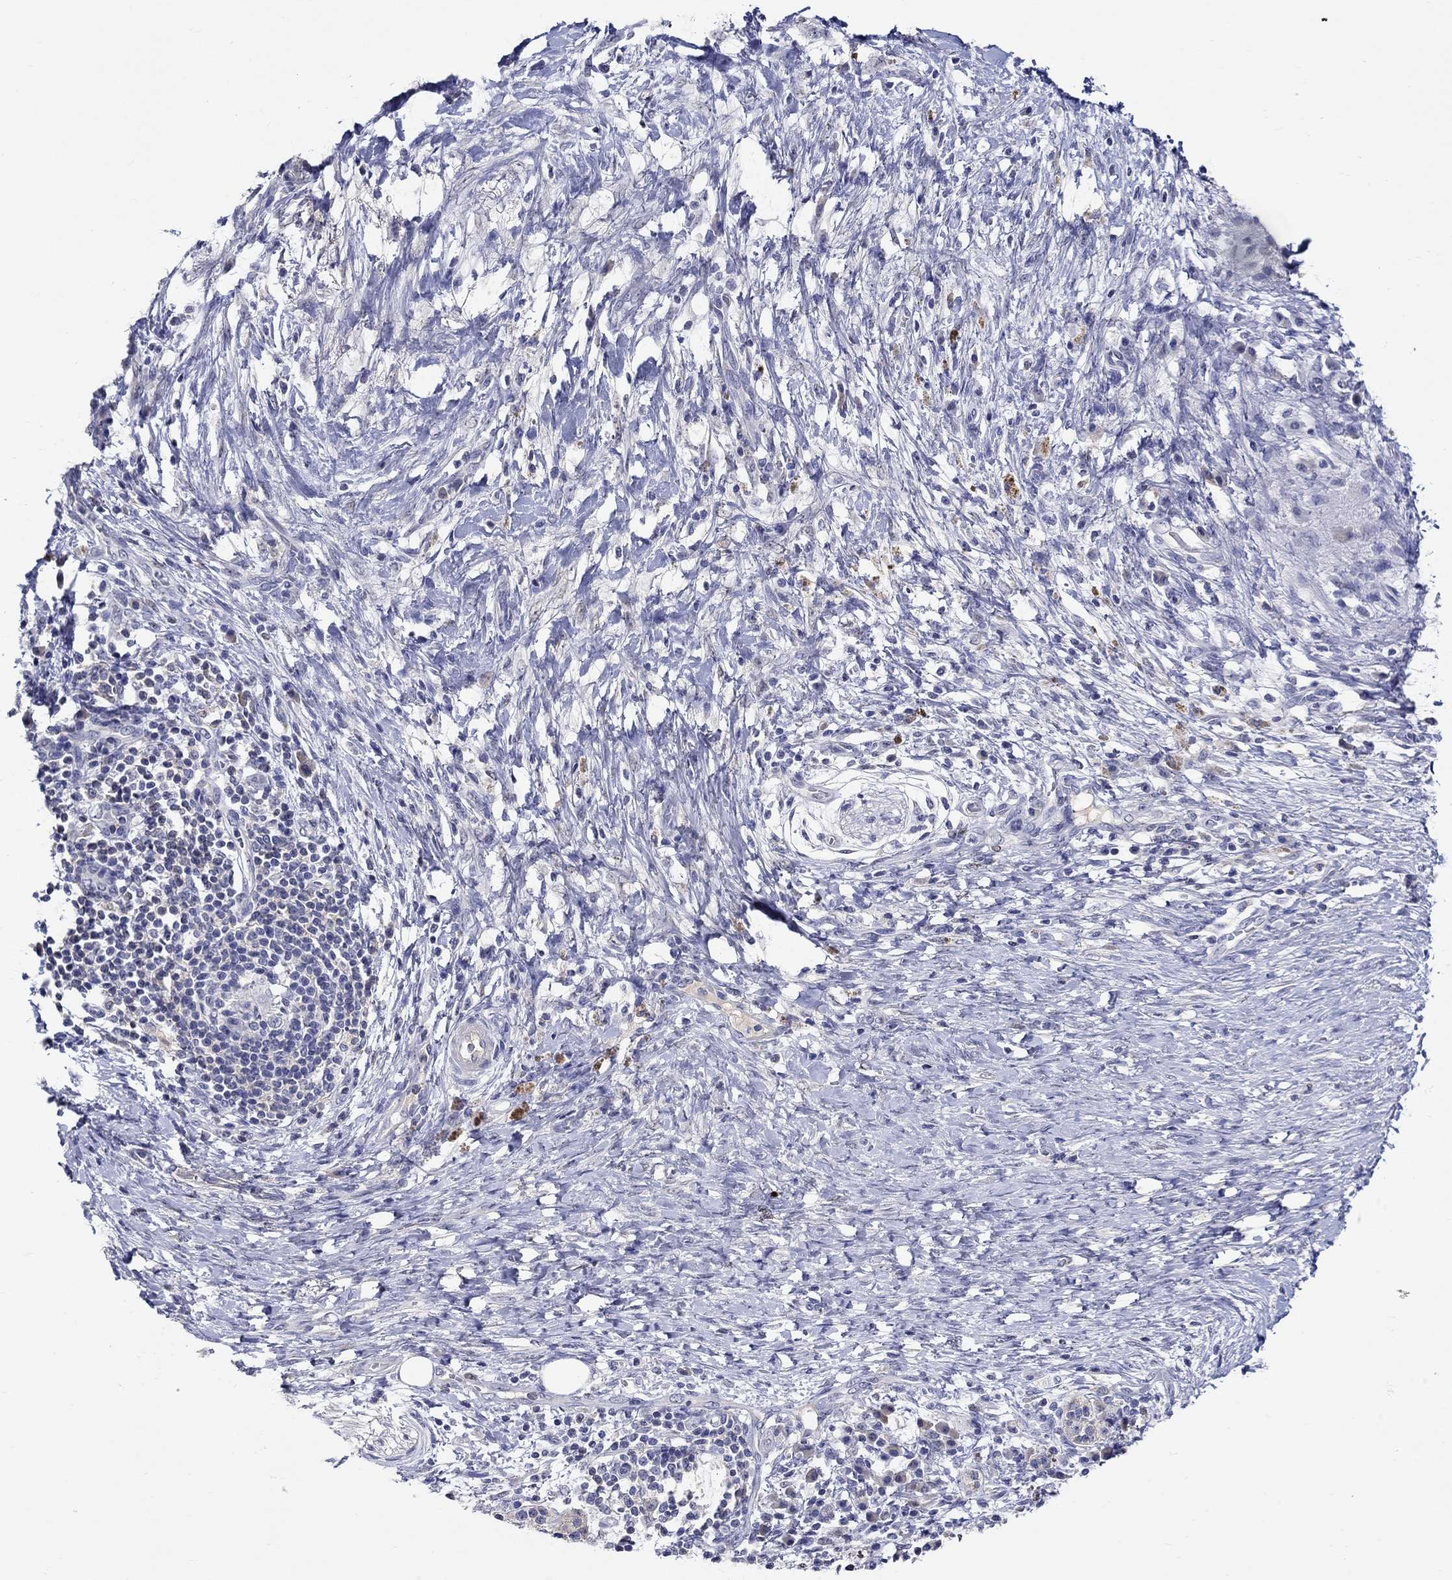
{"staining": {"intensity": "weak", "quantity": "<25%", "location": "cytoplasmic/membranous"}, "tissue": "pancreatic cancer", "cell_type": "Tumor cells", "image_type": "cancer", "snomed": [{"axis": "morphology", "description": "Adenocarcinoma, NOS"}, {"axis": "topography", "description": "Pancreas"}], "caption": "Tumor cells are negative for protein expression in human pancreatic cancer (adenocarcinoma).", "gene": "SLC30A3", "patient": {"sex": "female", "age": 72}}